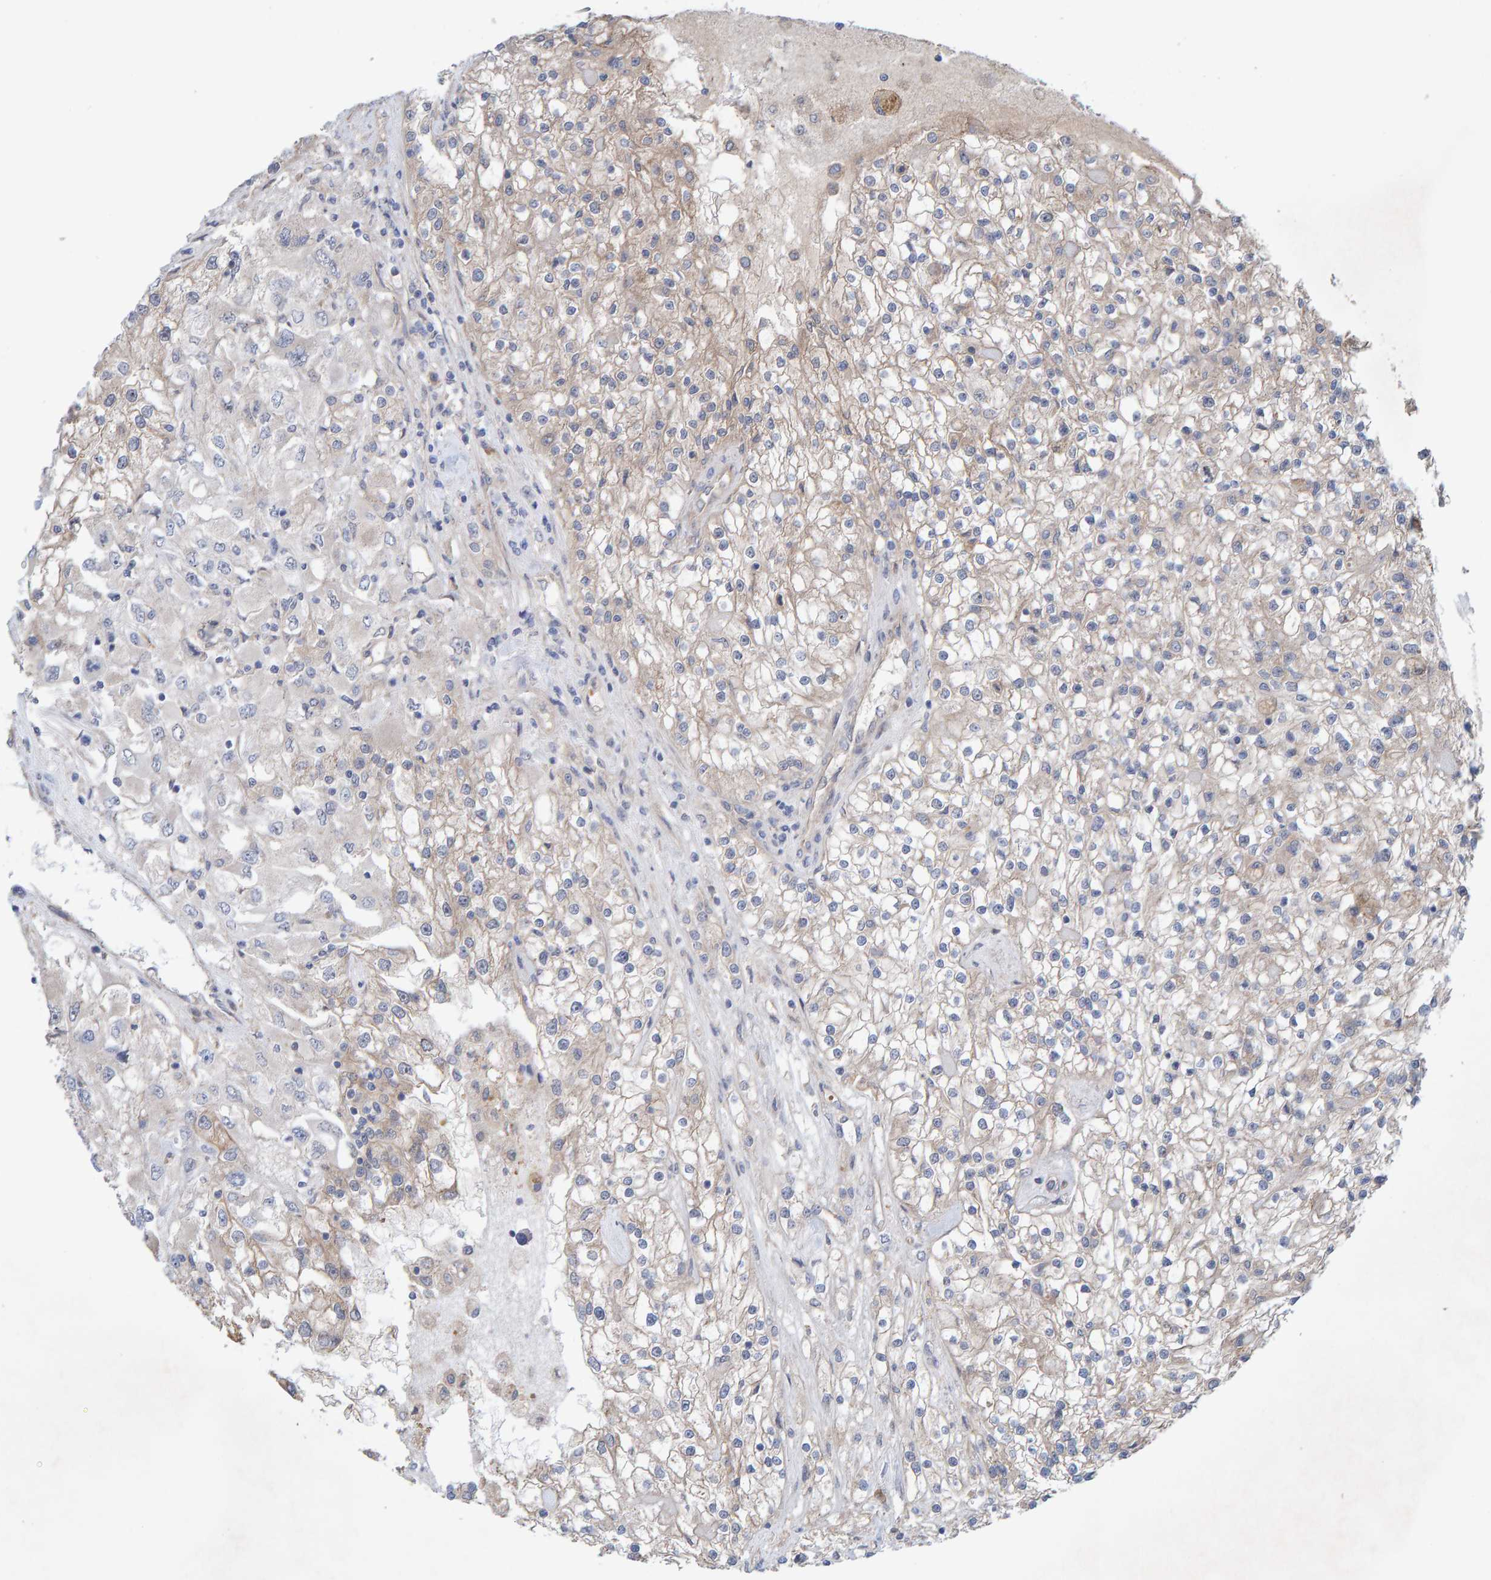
{"staining": {"intensity": "weak", "quantity": "25%-75%", "location": "cytoplasmic/membranous"}, "tissue": "renal cancer", "cell_type": "Tumor cells", "image_type": "cancer", "snomed": [{"axis": "morphology", "description": "Adenocarcinoma, NOS"}, {"axis": "topography", "description": "Kidney"}], "caption": "Brown immunohistochemical staining in adenocarcinoma (renal) demonstrates weak cytoplasmic/membranous staining in approximately 25%-75% of tumor cells.", "gene": "LRSAM1", "patient": {"sex": "female", "age": 52}}